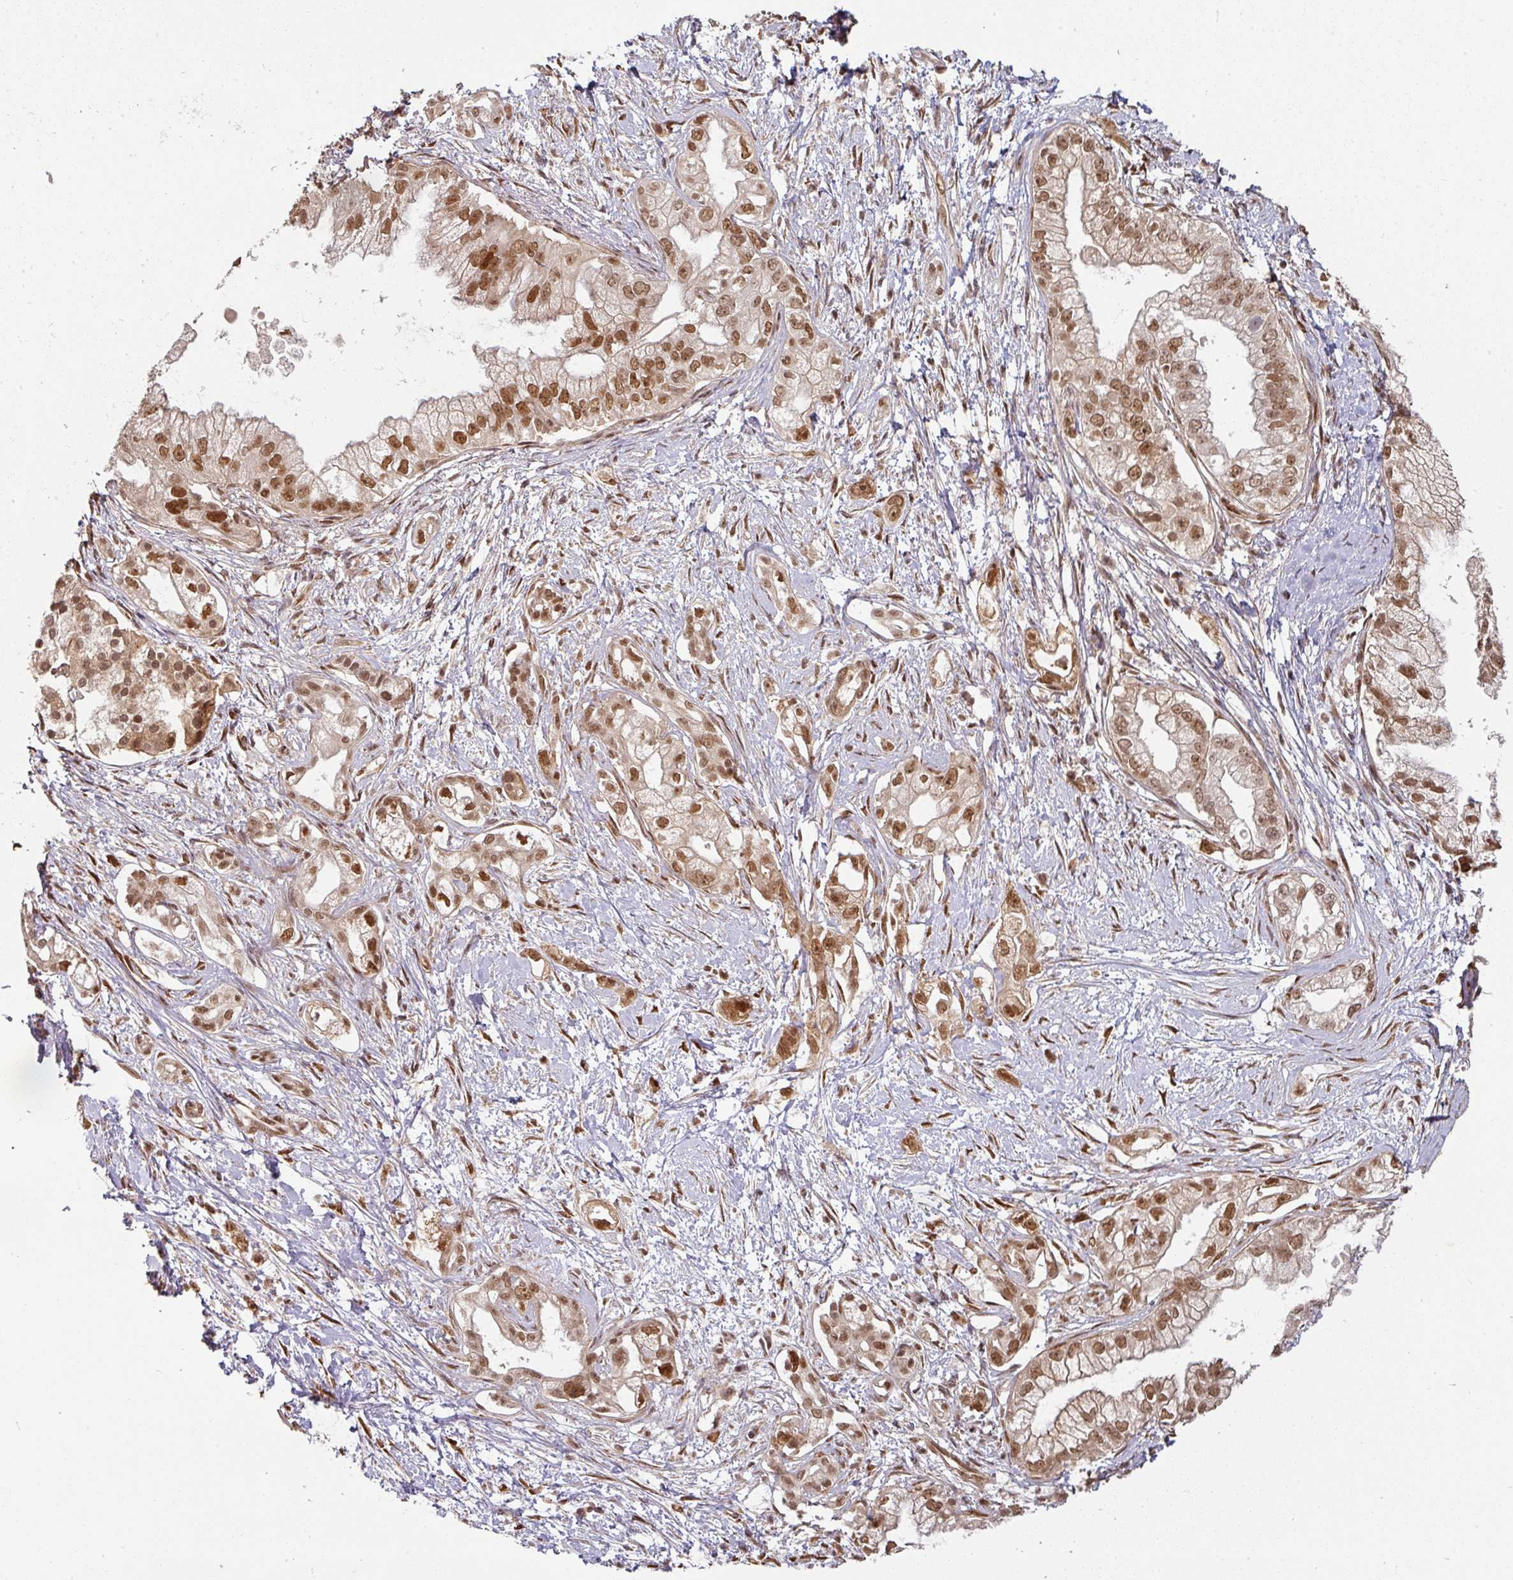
{"staining": {"intensity": "moderate", "quantity": ">75%", "location": "nuclear"}, "tissue": "pancreatic cancer", "cell_type": "Tumor cells", "image_type": "cancer", "snomed": [{"axis": "morphology", "description": "Adenocarcinoma, NOS"}, {"axis": "topography", "description": "Pancreas"}], "caption": "Immunohistochemistry staining of pancreatic adenocarcinoma, which demonstrates medium levels of moderate nuclear expression in approximately >75% of tumor cells indicating moderate nuclear protein positivity. The staining was performed using DAB (3,3'-diaminobenzidine) (brown) for protein detection and nuclei were counterstained in hematoxylin (blue).", "gene": "SIK3", "patient": {"sex": "male", "age": 70}}